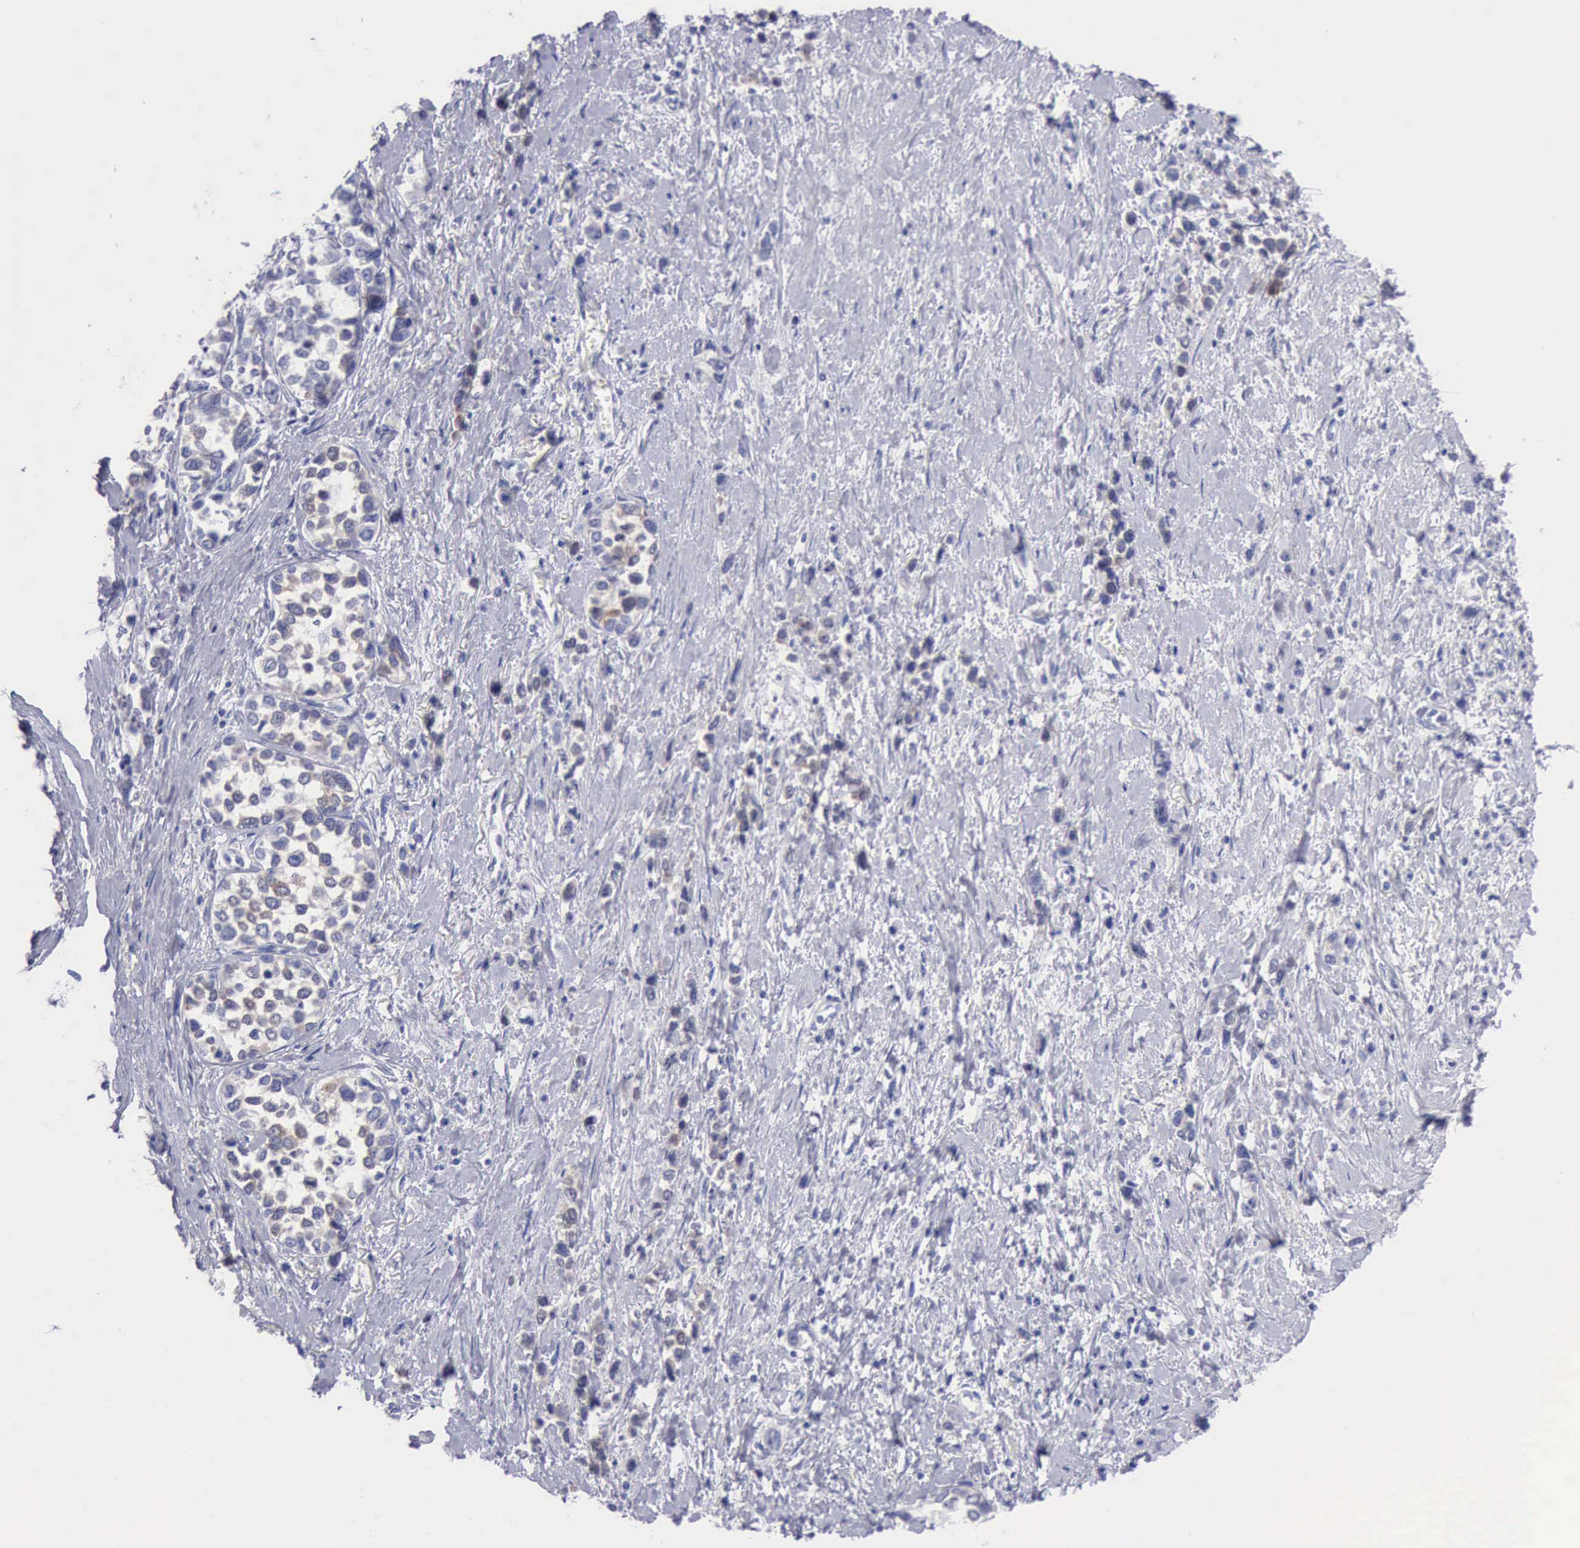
{"staining": {"intensity": "weak", "quantity": "<25%", "location": "cytoplasmic/membranous"}, "tissue": "stomach cancer", "cell_type": "Tumor cells", "image_type": "cancer", "snomed": [{"axis": "morphology", "description": "Adenocarcinoma, NOS"}, {"axis": "topography", "description": "Stomach, upper"}], "caption": "Tumor cells are negative for brown protein staining in adenocarcinoma (stomach).", "gene": "ANGEL1", "patient": {"sex": "male", "age": 76}}